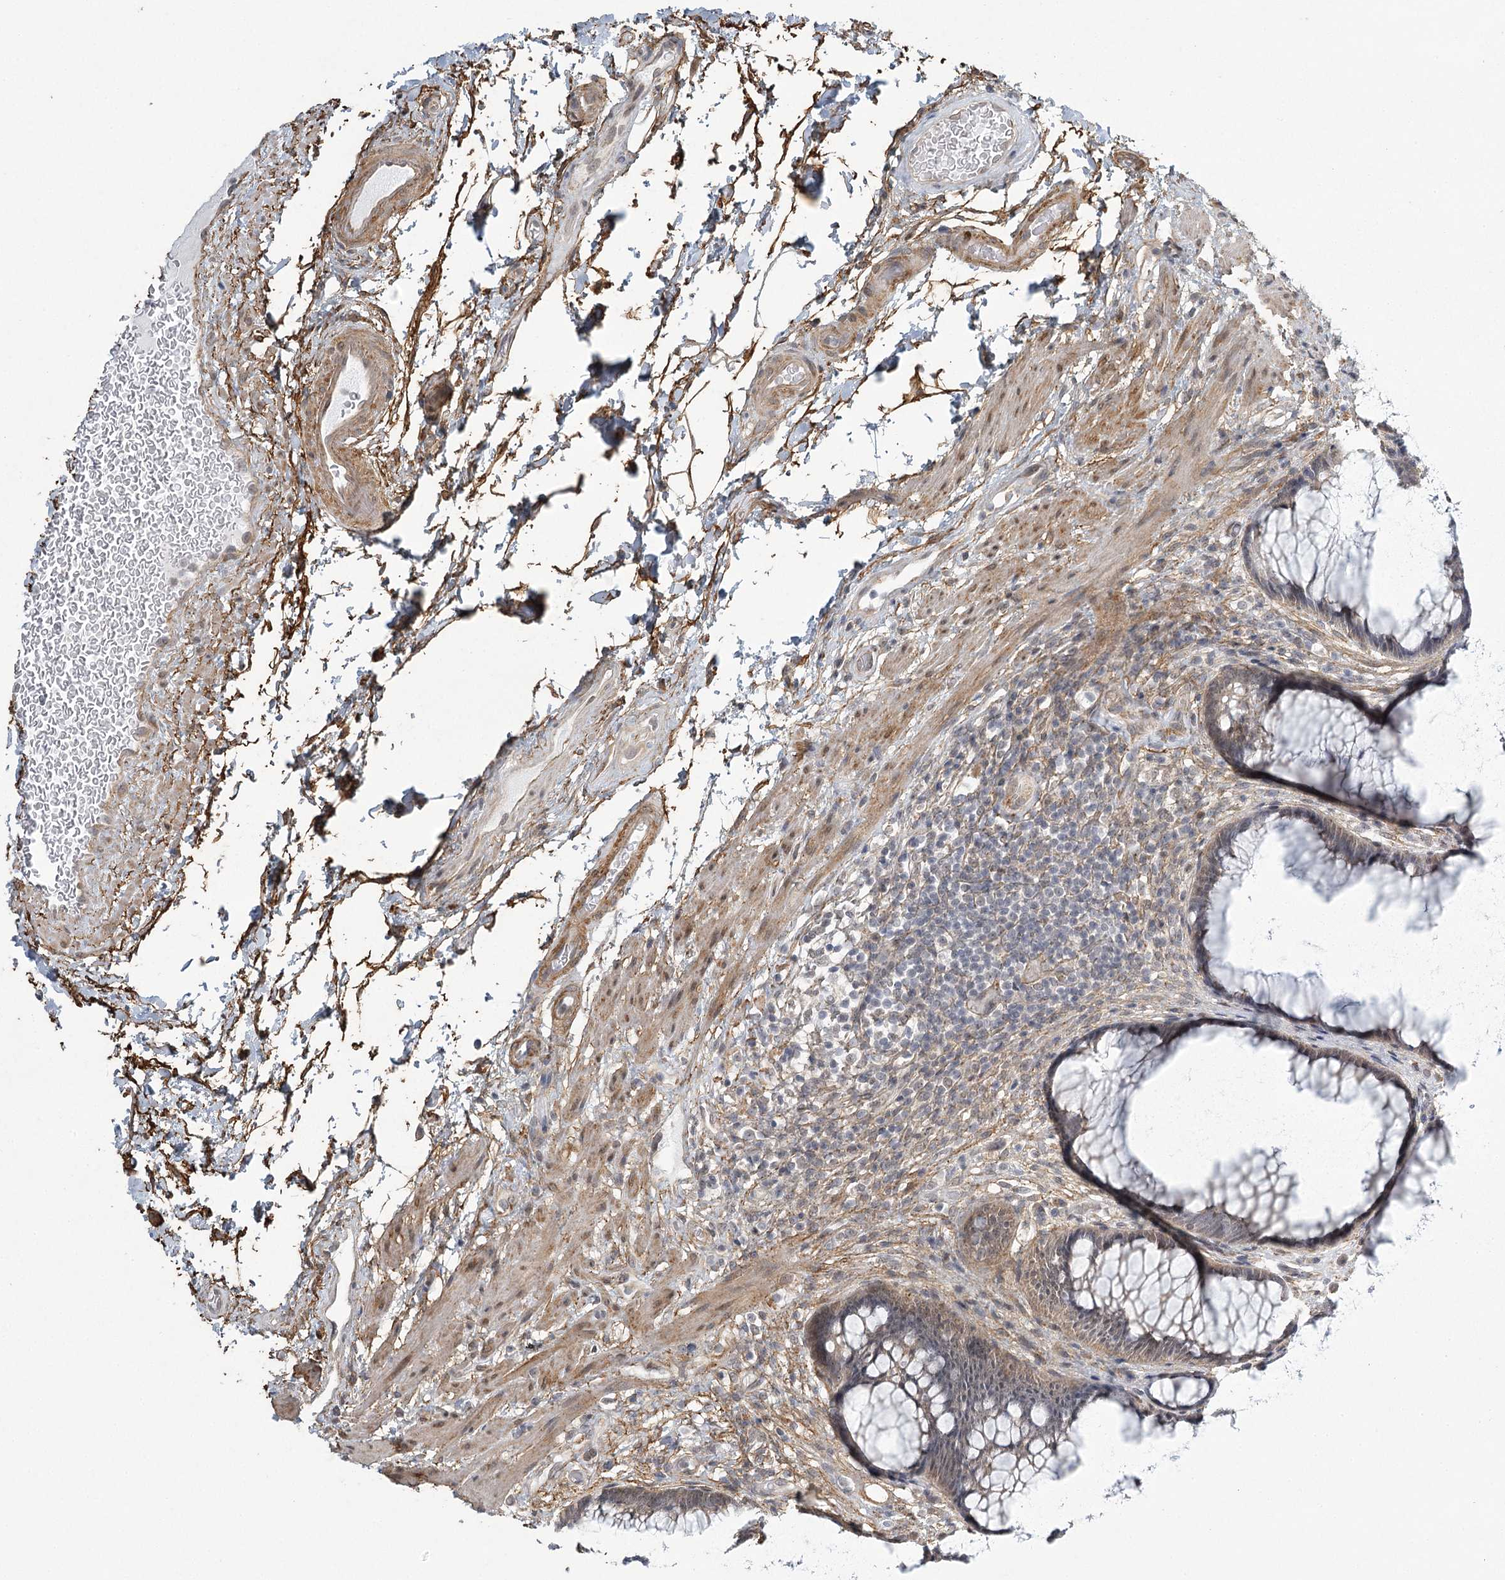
{"staining": {"intensity": "weak", "quantity": "25%-75%", "location": "nuclear"}, "tissue": "rectum", "cell_type": "Glandular cells", "image_type": "normal", "snomed": [{"axis": "morphology", "description": "Normal tissue, NOS"}, {"axis": "topography", "description": "Rectum"}], "caption": "DAB immunohistochemical staining of benign human rectum demonstrates weak nuclear protein staining in approximately 25%-75% of glandular cells. (DAB (3,3'-diaminobenzidine) = brown stain, brightfield microscopy at high magnification).", "gene": "MED28", "patient": {"sex": "male", "age": 51}}